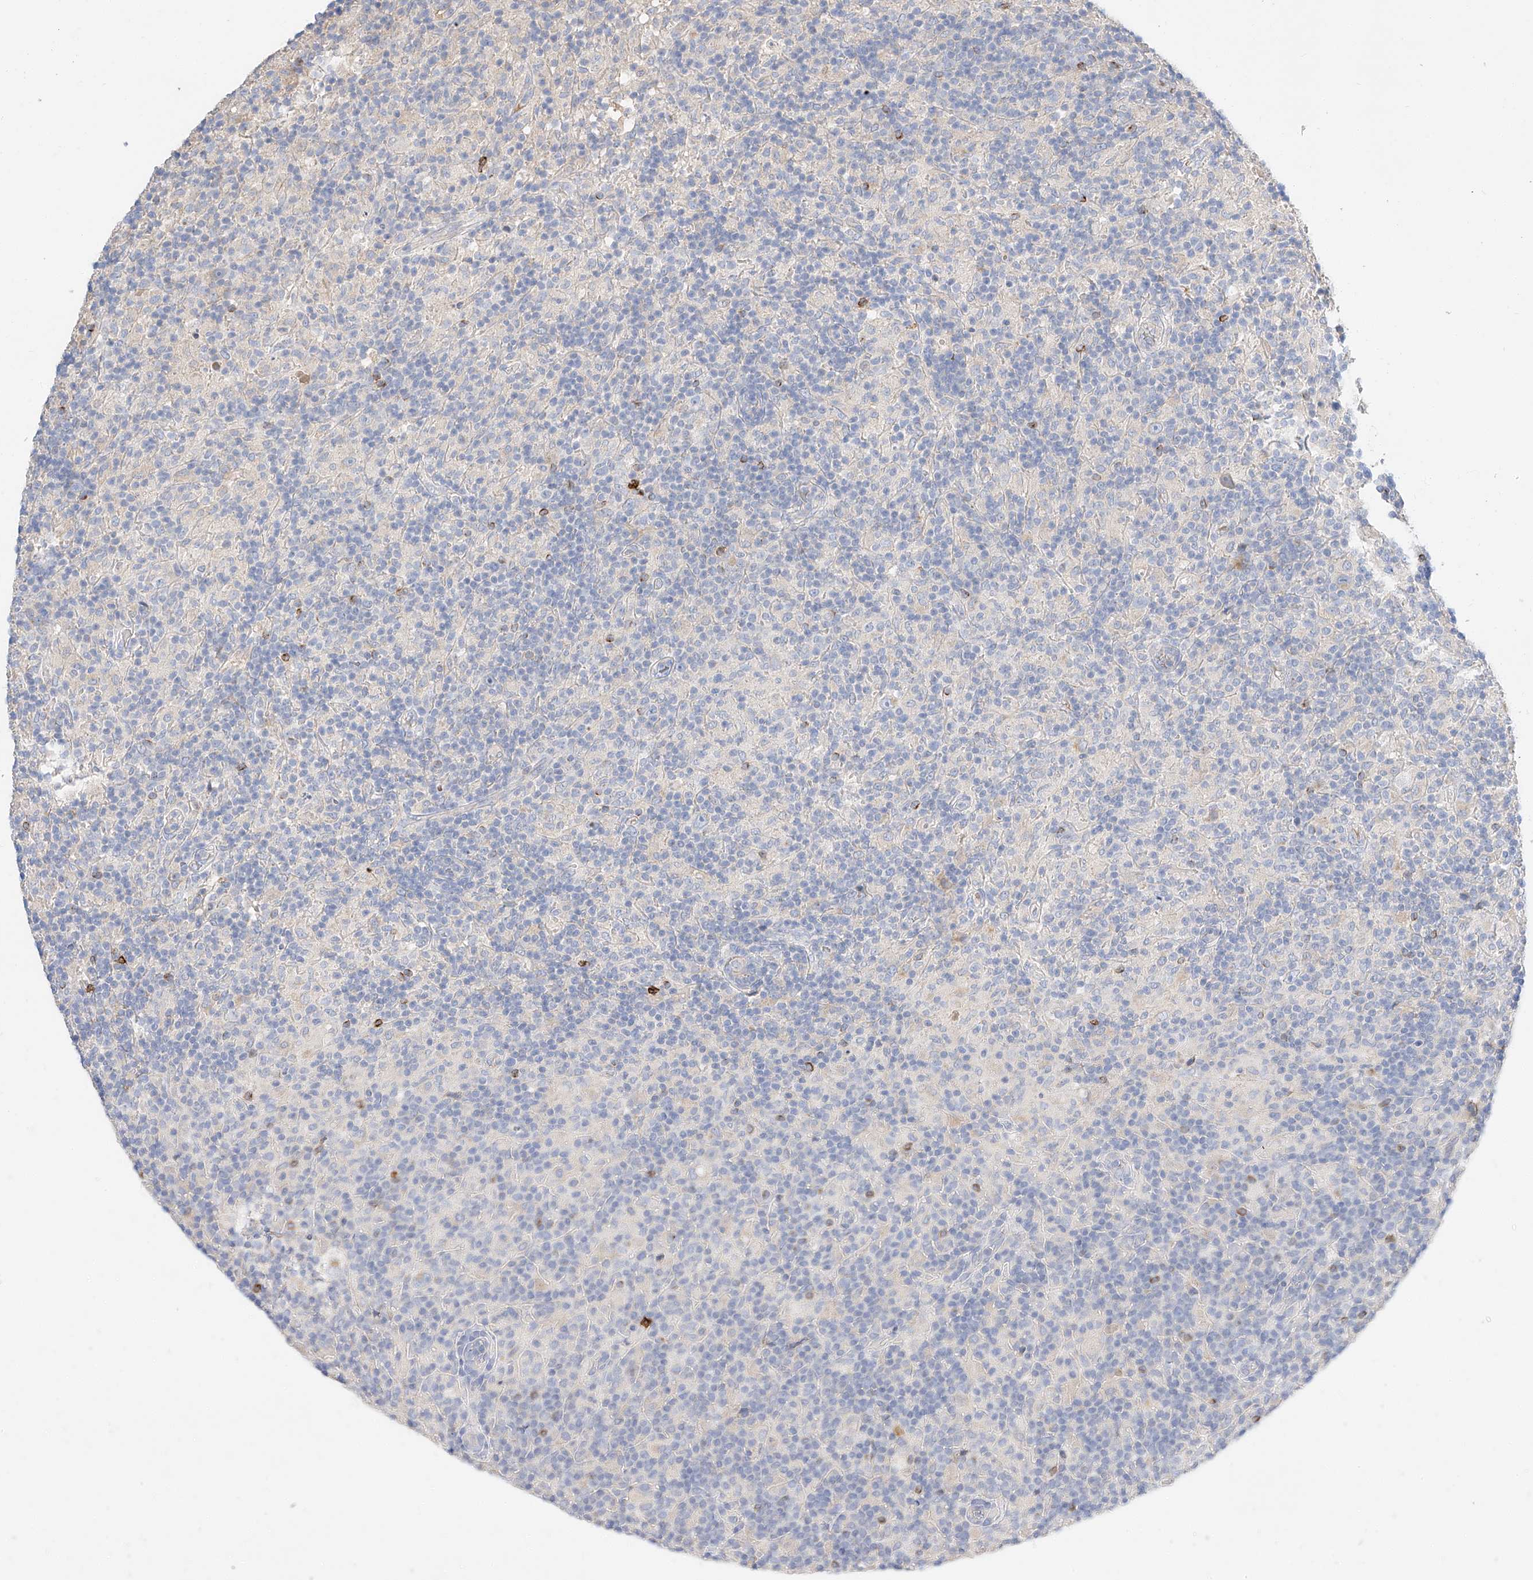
{"staining": {"intensity": "negative", "quantity": "none", "location": "none"}, "tissue": "lymphoma", "cell_type": "Tumor cells", "image_type": "cancer", "snomed": [{"axis": "morphology", "description": "Hodgkin's disease, NOS"}, {"axis": "topography", "description": "Lymph node"}], "caption": "Human Hodgkin's disease stained for a protein using immunohistochemistry exhibits no positivity in tumor cells.", "gene": "MAP7", "patient": {"sex": "male", "age": 70}}